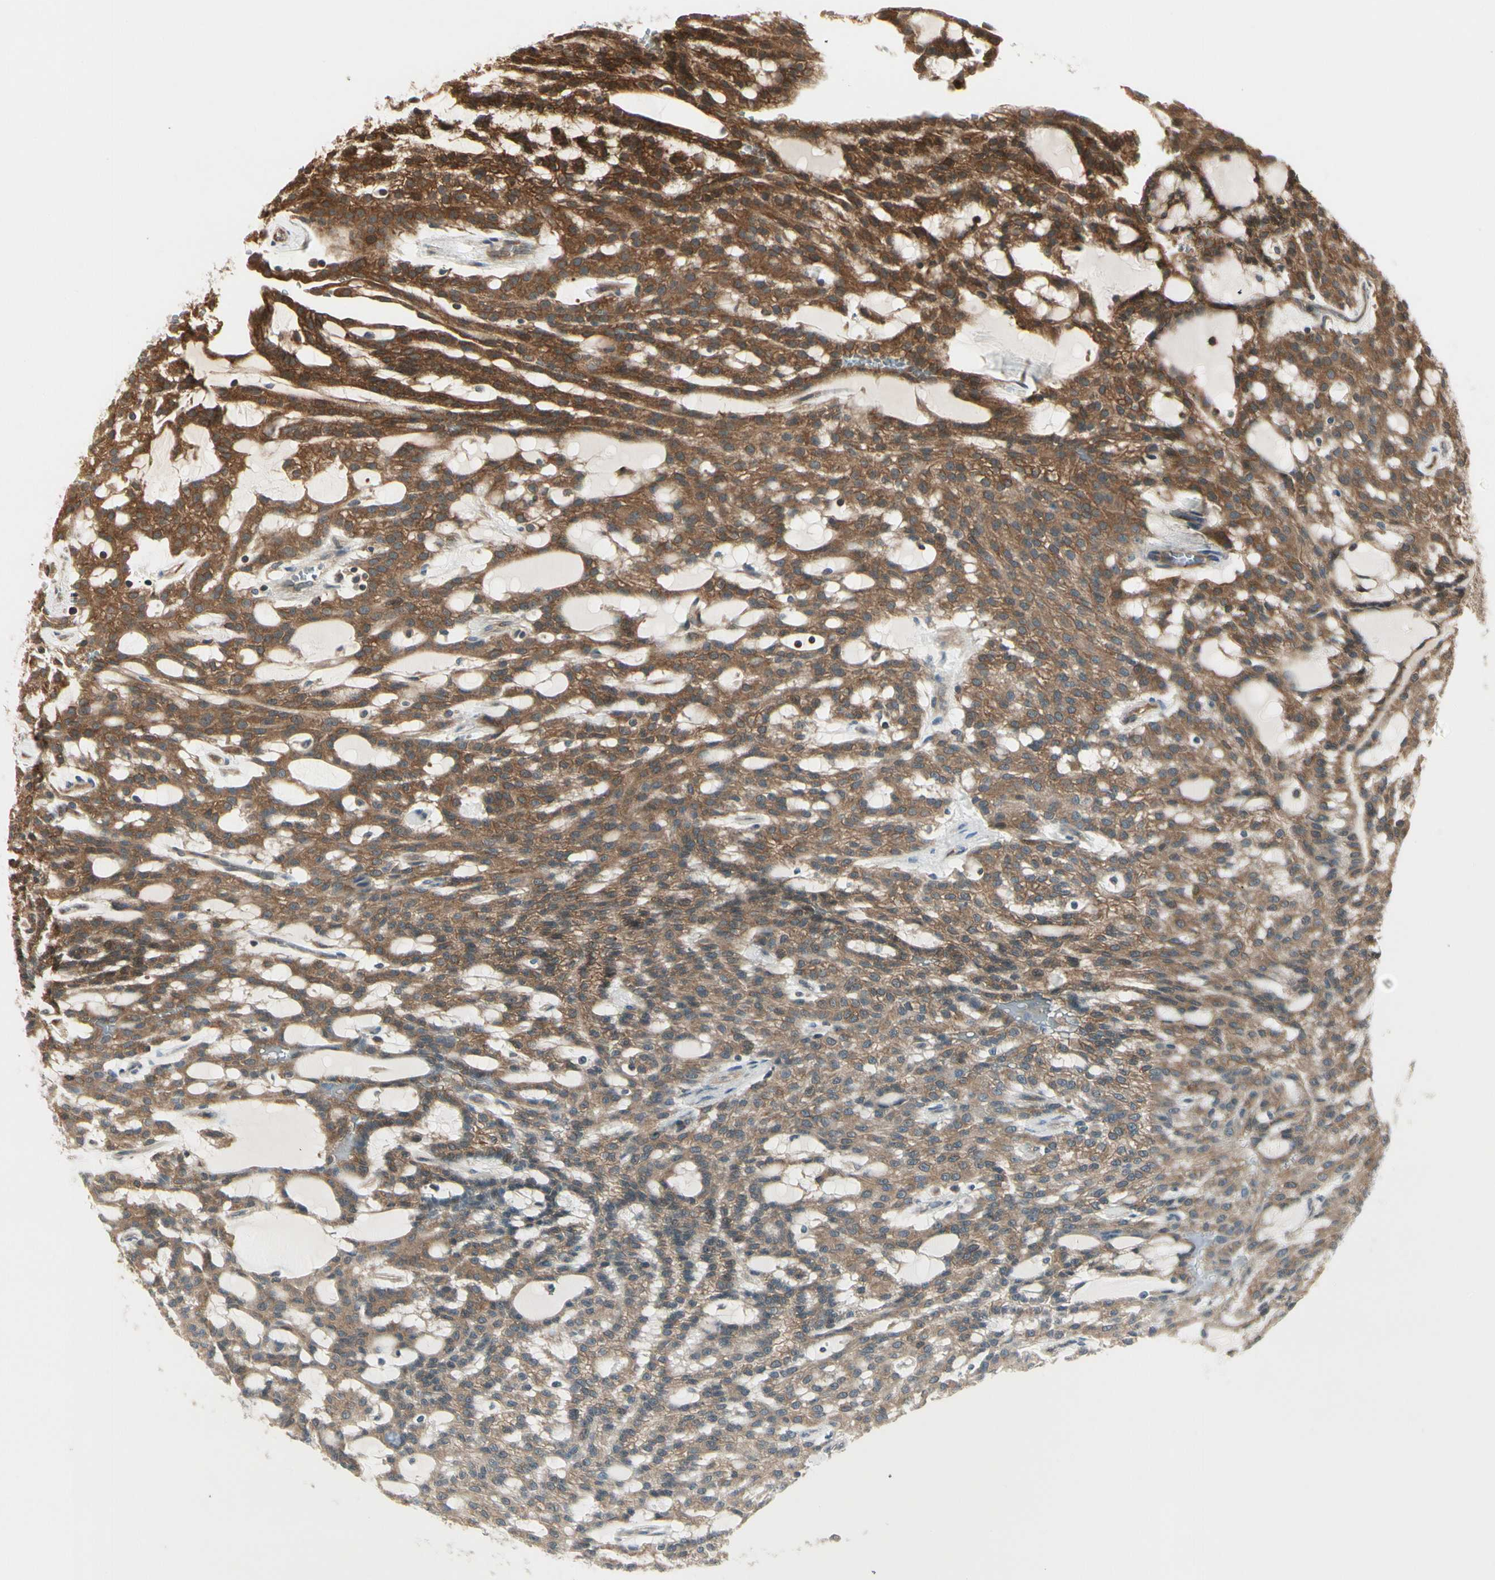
{"staining": {"intensity": "moderate", "quantity": ">75%", "location": "cytoplasmic/membranous"}, "tissue": "renal cancer", "cell_type": "Tumor cells", "image_type": "cancer", "snomed": [{"axis": "morphology", "description": "Adenocarcinoma, NOS"}, {"axis": "topography", "description": "Kidney"}], "caption": "Renal cancer stained with a protein marker reveals moderate staining in tumor cells.", "gene": "OXSR1", "patient": {"sex": "male", "age": 63}}